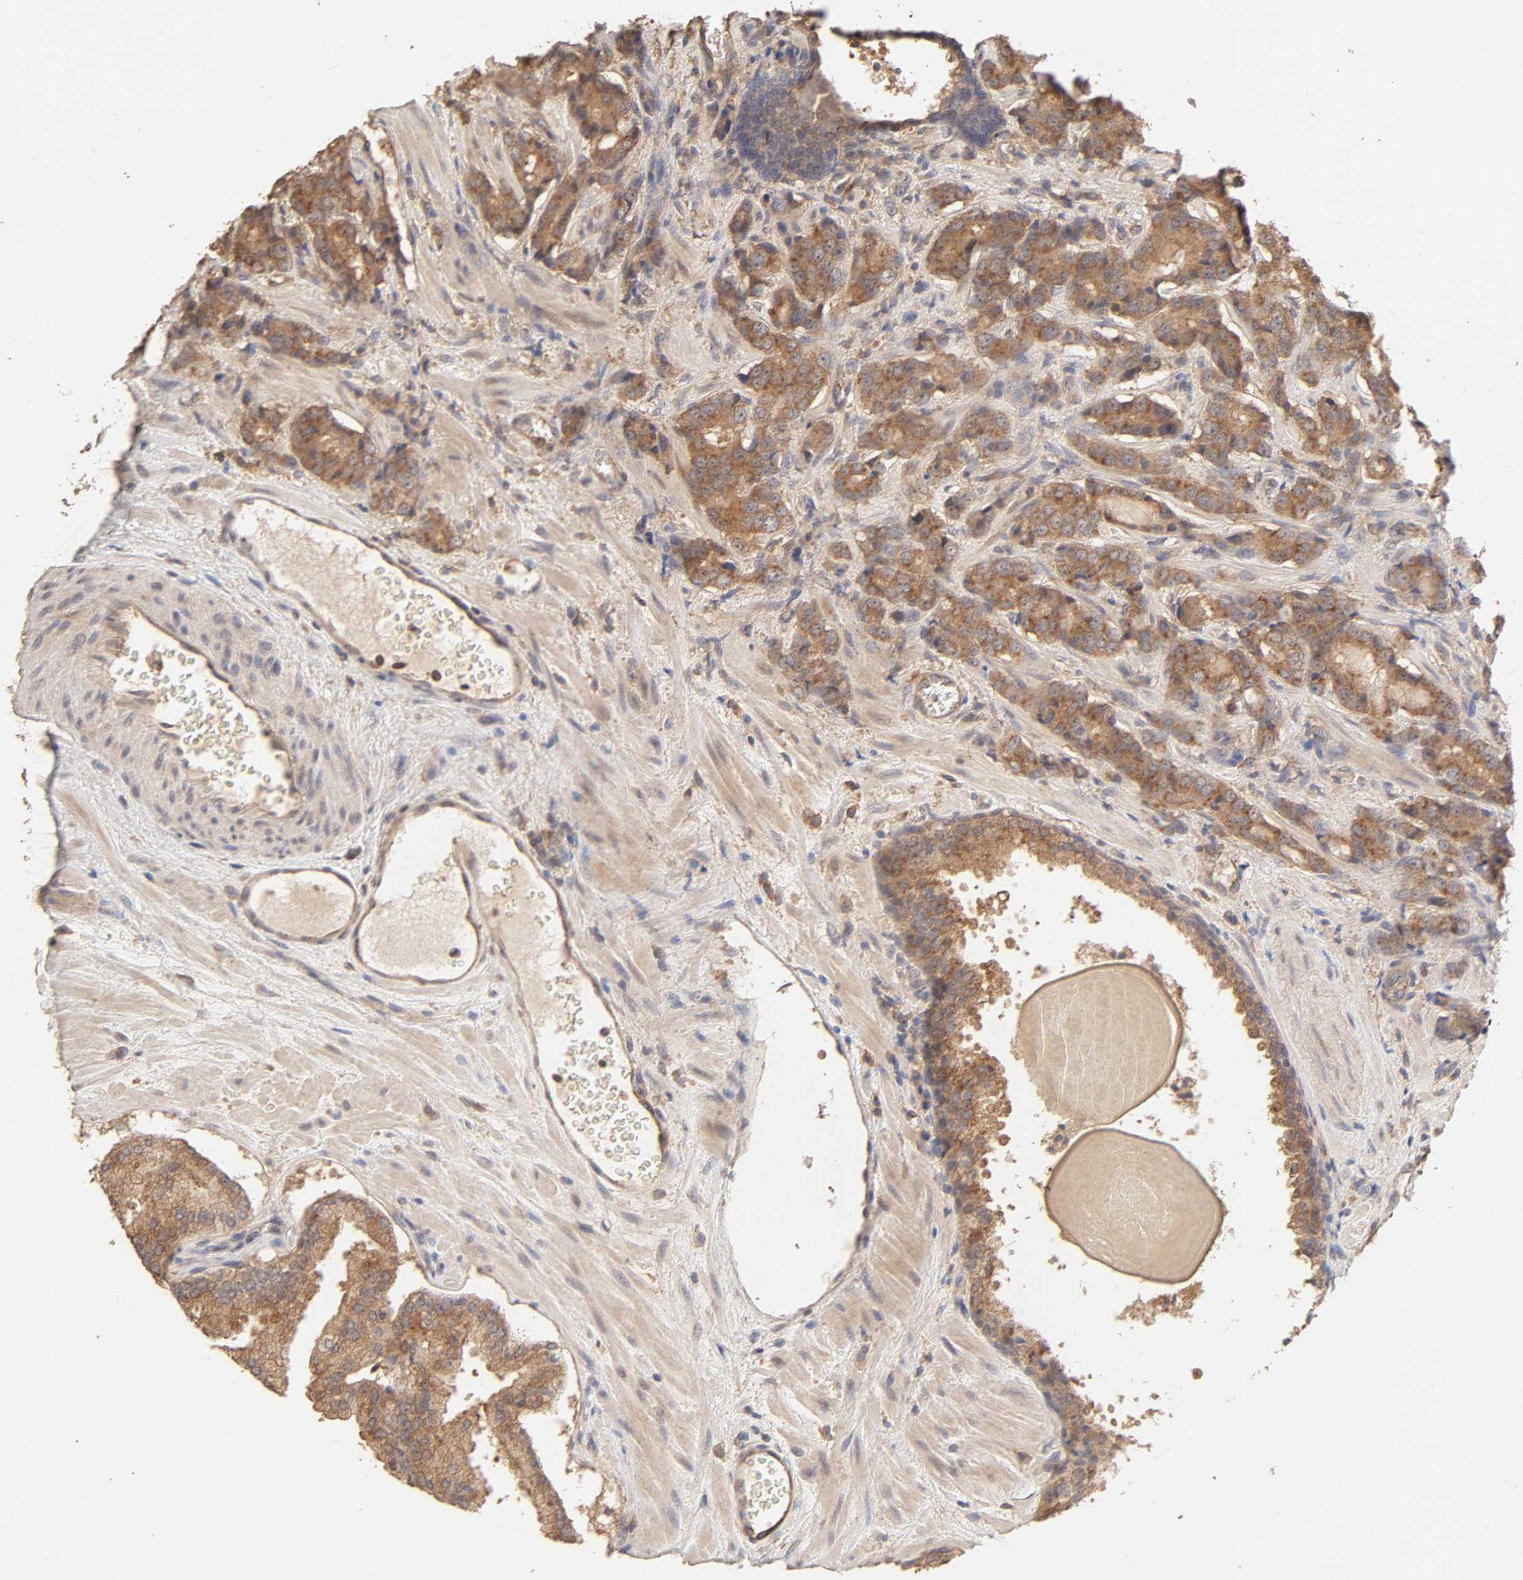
{"staining": {"intensity": "moderate", "quantity": ">75%", "location": "cytoplasmic/membranous"}, "tissue": "prostate cancer", "cell_type": "Tumor cells", "image_type": "cancer", "snomed": [{"axis": "morphology", "description": "Adenocarcinoma, High grade"}, {"axis": "topography", "description": "Prostate"}], "caption": "Brown immunohistochemical staining in human prostate cancer (adenocarcinoma (high-grade)) exhibits moderate cytoplasmic/membranous positivity in about >75% of tumor cells.", "gene": "AP1G2", "patient": {"sex": "male", "age": 58}}